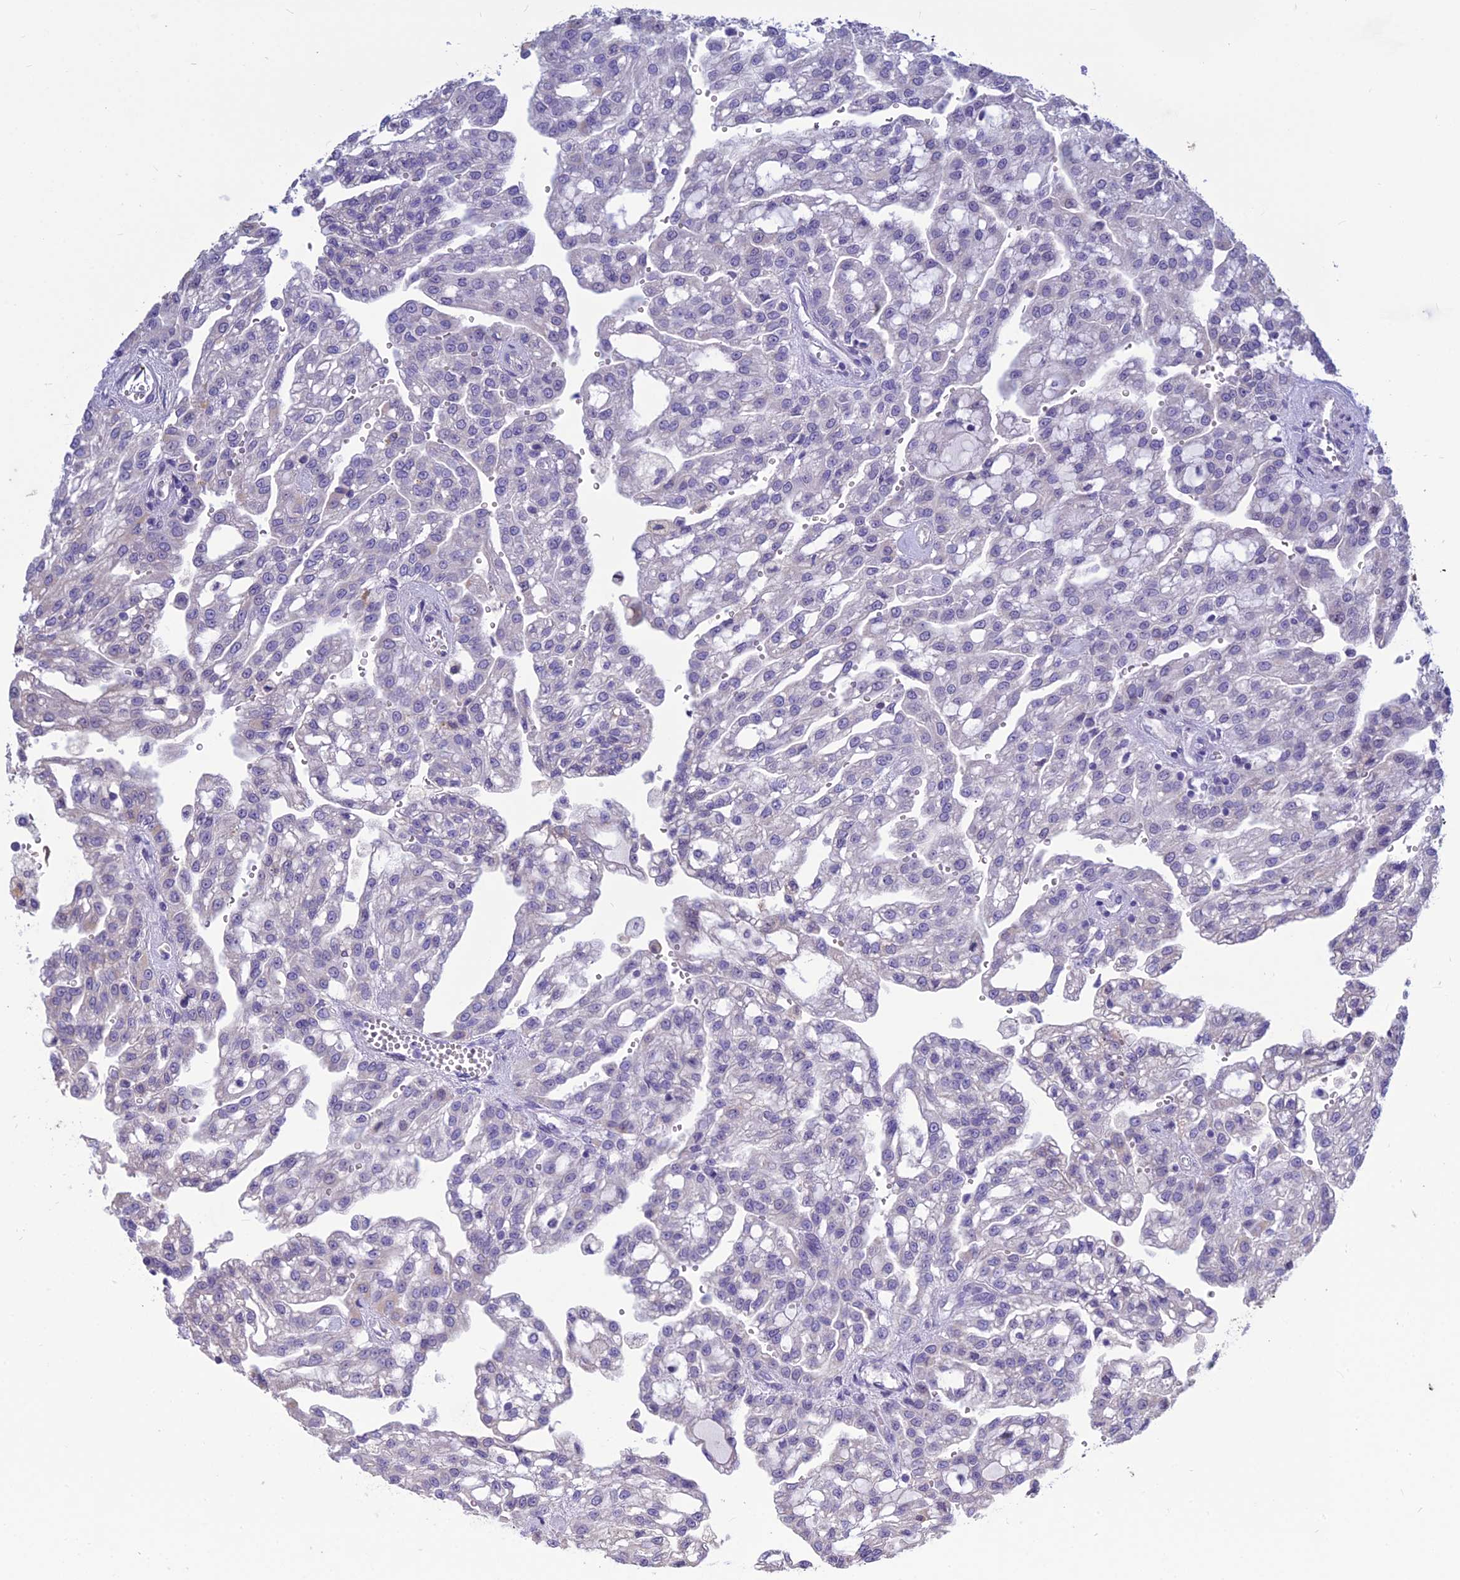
{"staining": {"intensity": "negative", "quantity": "none", "location": "none"}, "tissue": "renal cancer", "cell_type": "Tumor cells", "image_type": "cancer", "snomed": [{"axis": "morphology", "description": "Adenocarcinoma, NOS"}, {"axis": "topography", "description": "Kidney"}], "caption": "This is an immunohistochemistry (IHC) histopathology image of human renal cancer. There is no staining in tumor cells.", "gene": "BHMT2", "patient": {"sex": "male", "age": 63}}